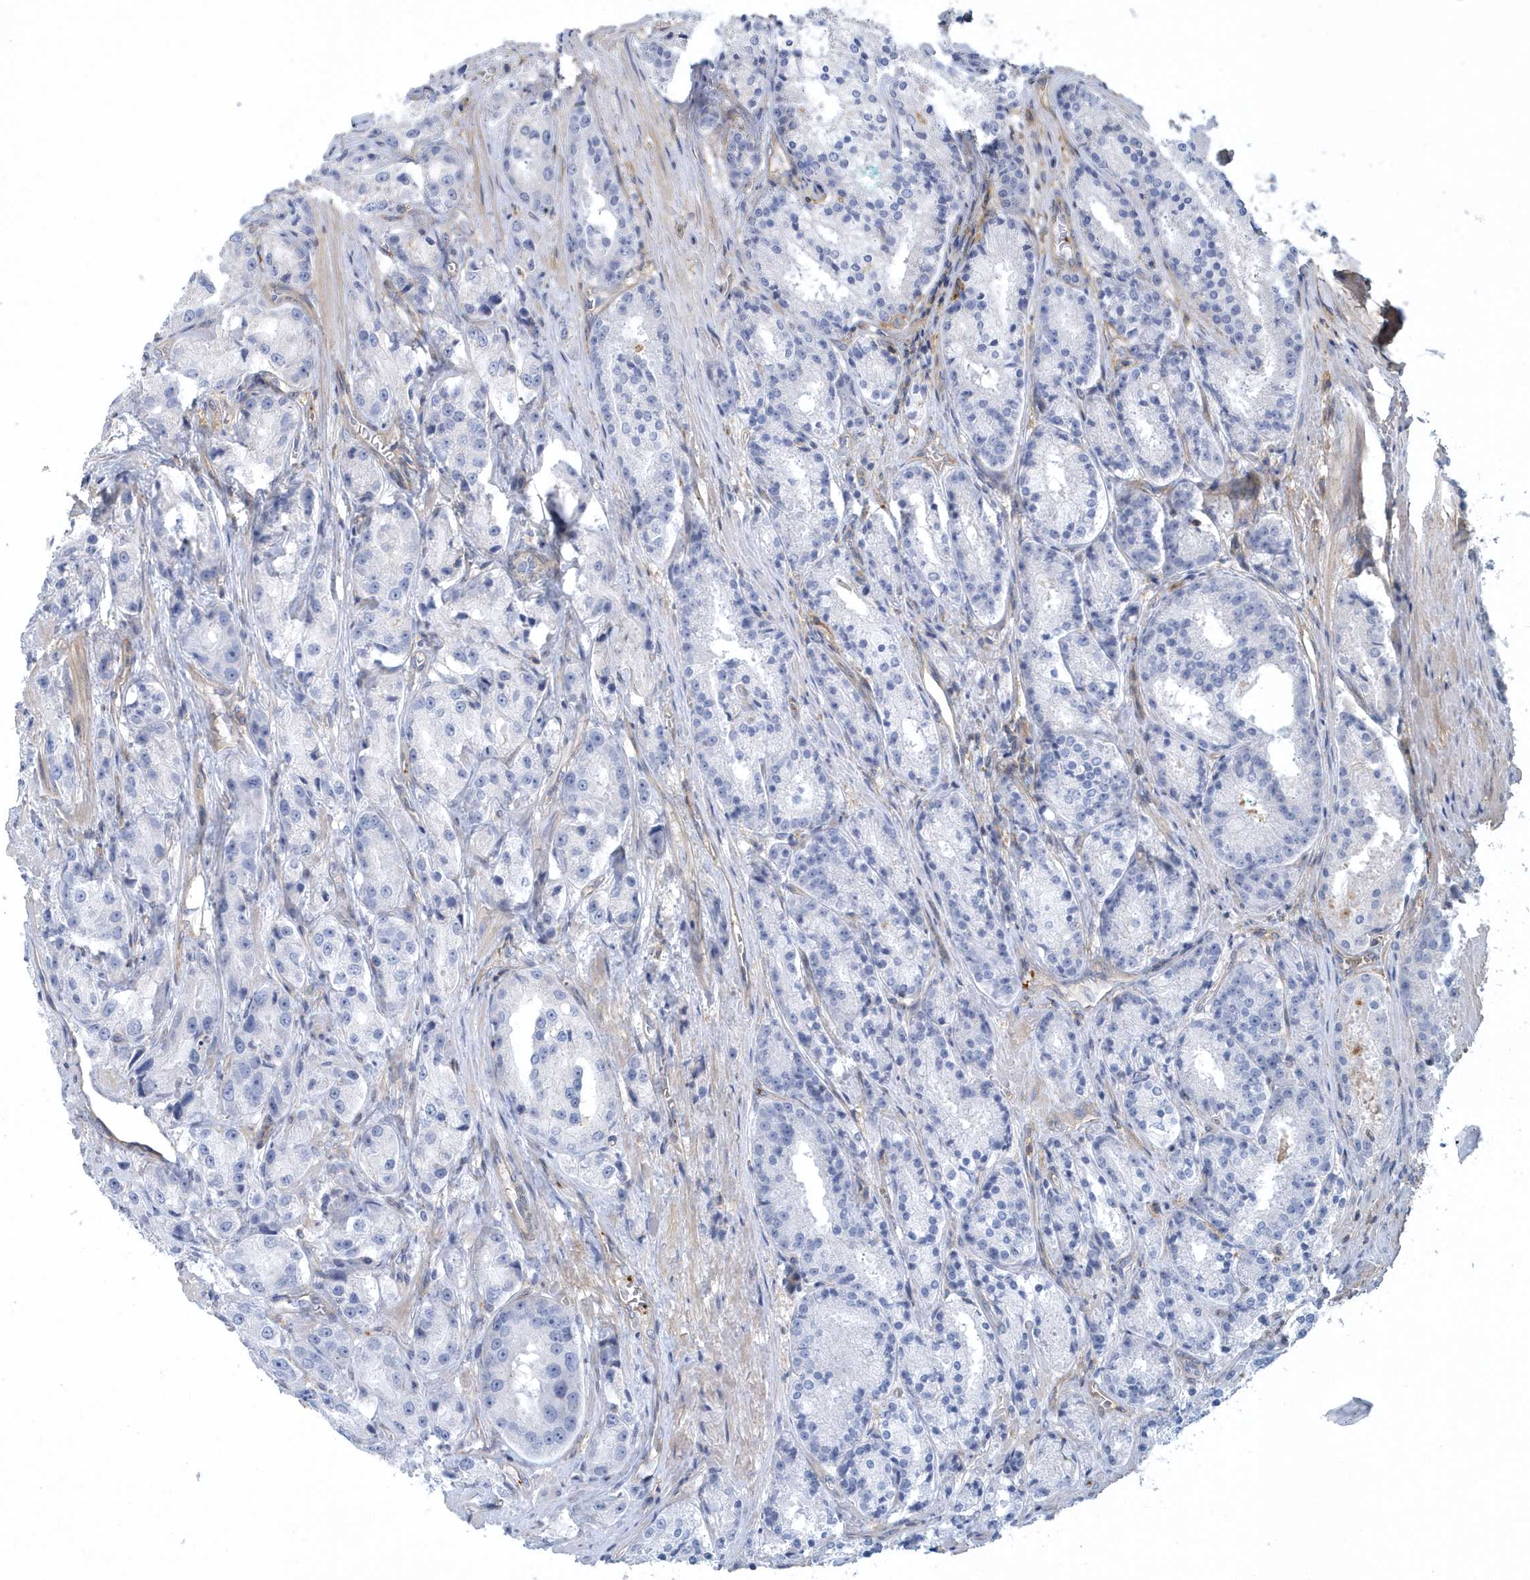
{"staining": {"intensity": "negative", "quantity": "none", "location": "none"}, "tissue": "prostate cancer", "cell_type": "Tumor cells", "image_type": "cancer", "snomed": [{"axis": "morphology", "description": "Adenocarcinoma, High grade"}, {"axis": "topography", "description": "Prostate"}], "caption": "Tumor cells are negative for brown protein staining in adenocarcinoma (high-grade) (prostate).", "gene": "ARAP2", "patient": {"sex": "male", "age": 60}}